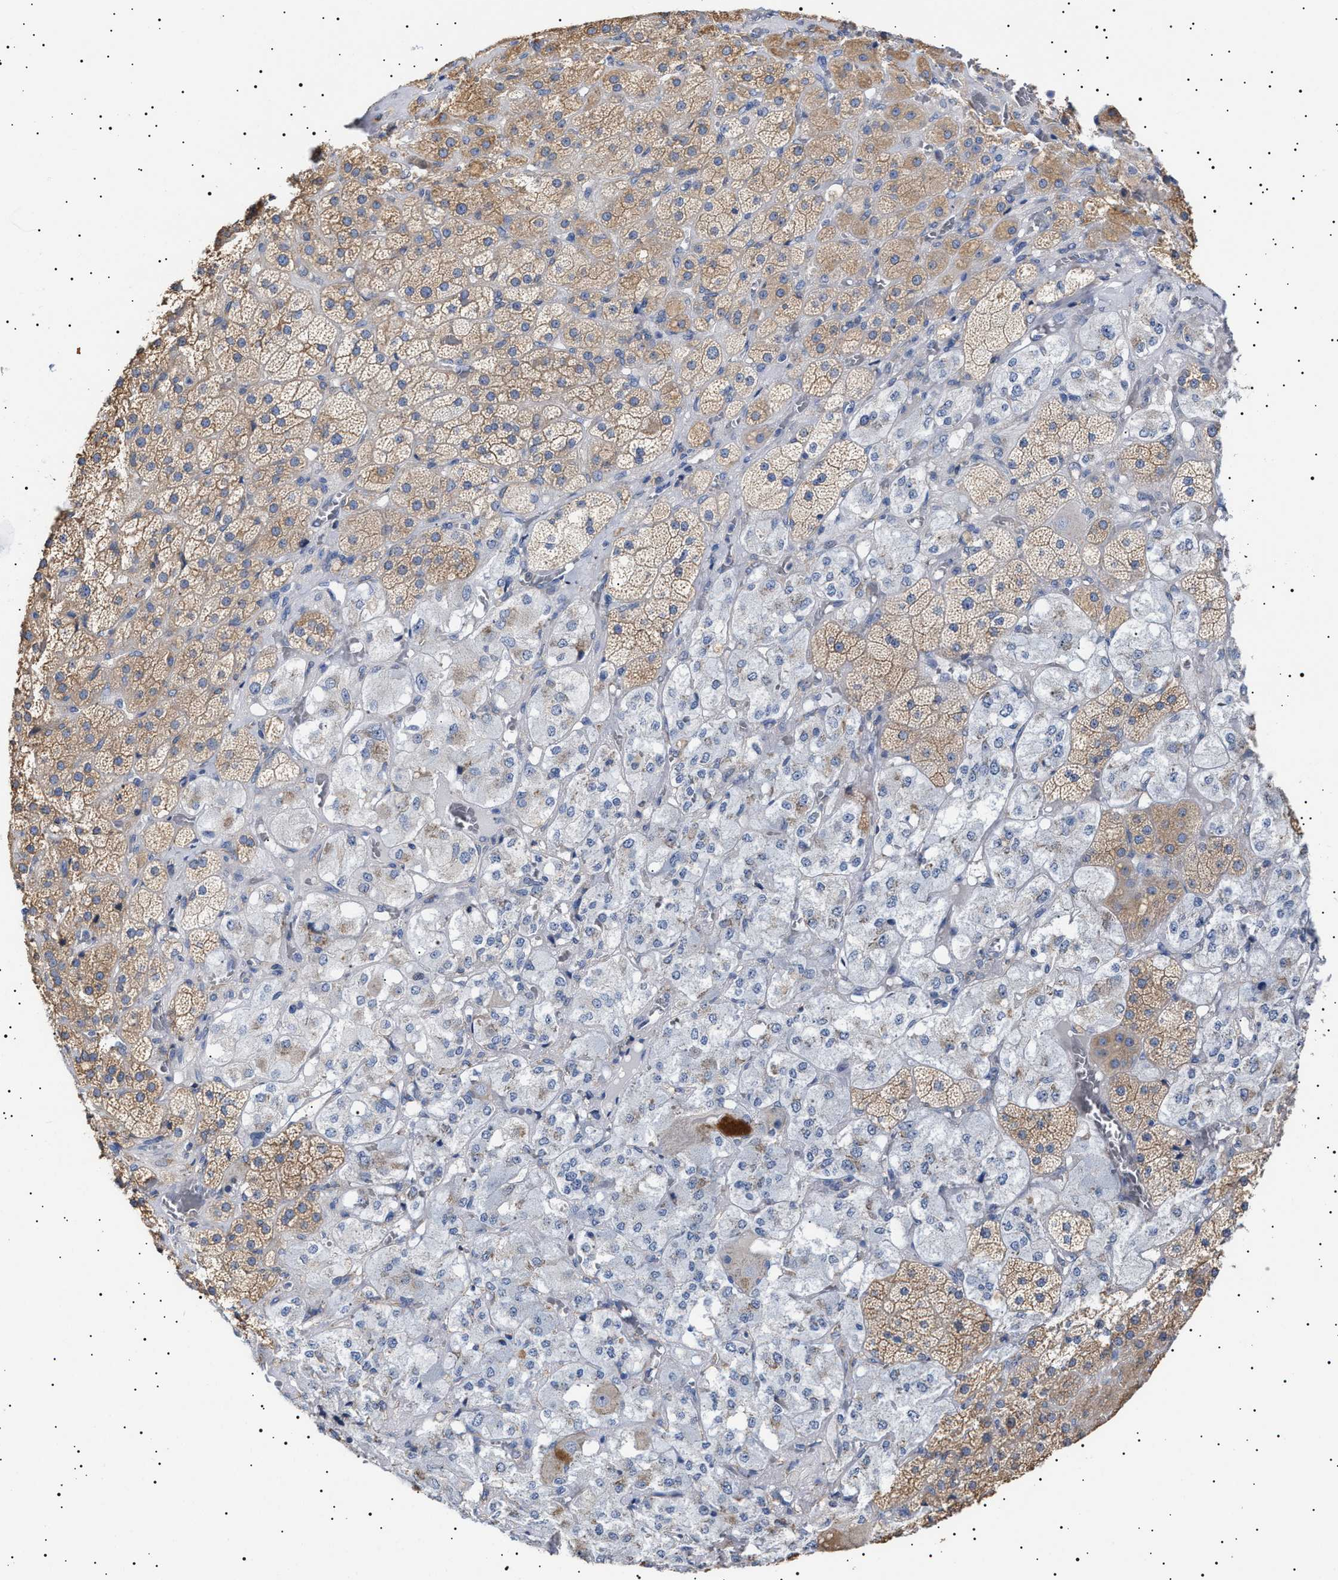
{"staining": {"intensity": "moderate", "quantity": "25%-75%", "location": "cytoplasmic/membranous"}, "tissue": "adrenal gland", "cell_type": "Glandular cells", "image_type": "normal", "snomed": [{"axis": "morphology", "description": "Normal tissue, NOS"}, {"axis": "topography", "description": "Adrenal gland"}], "caption": "Glandular cells exhibit moderate cytoplasmic/membranous expression in about 25%-75% of cells in benign adrenal gland.", "gene": "ERCC6L2", "patient": {"sex": "male", "age": 57}}